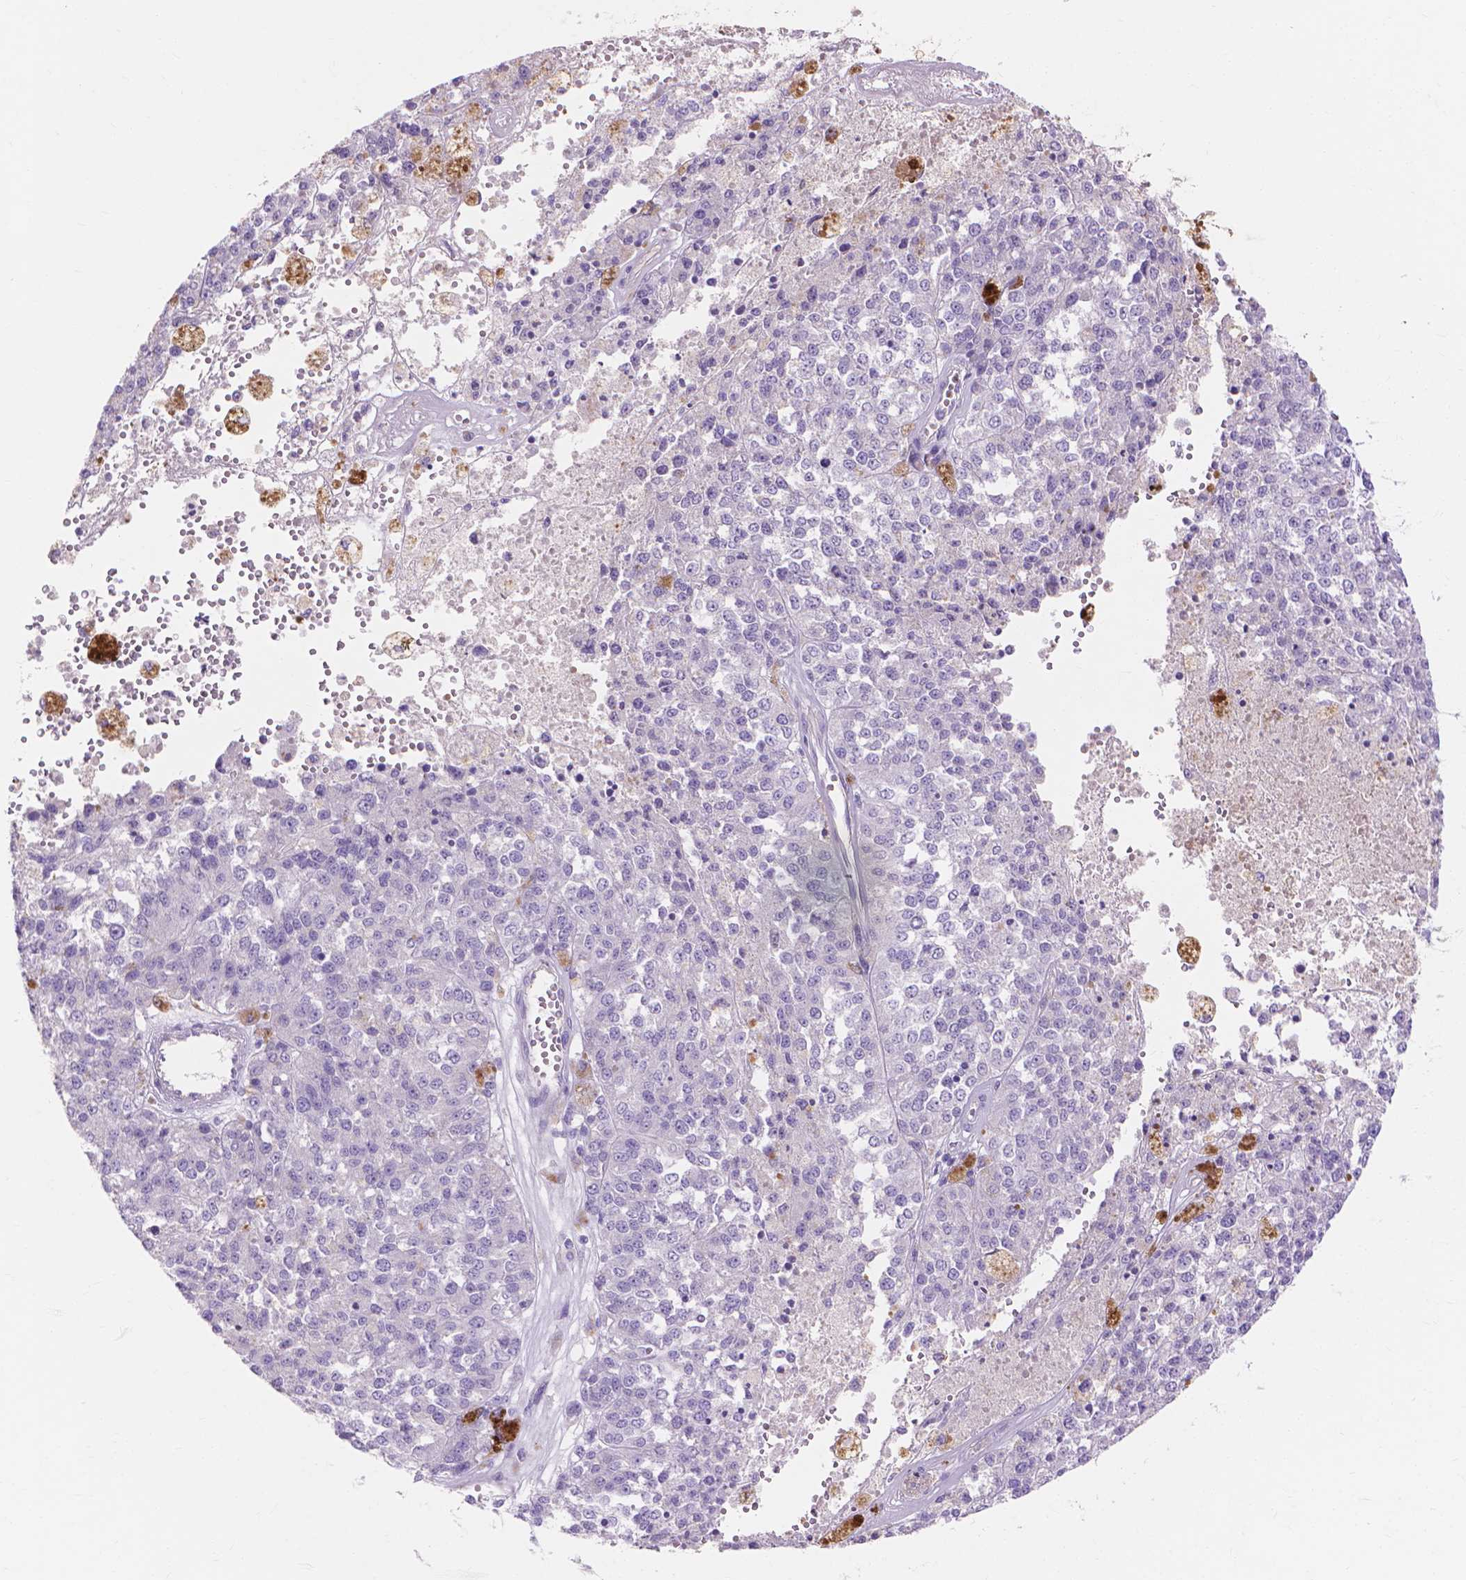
{"staining": {"intensity": "negative", "quantity": "none", "location": "none"}, "tissue": "melanoma", "cell_type": "Tumor cells", "image_type": "cancer", "snomed": [{"axis": "morphology", "description": "Malignant melanoma, Metastatic site"}, {"axis": "topography", "description": "Lymph node"}], "caption": "This histopathology image is of melanoma stained with immunohistochemistry (IHC) to label a protein in brown with the nuclei are counter-stained blue. There is no staining in tumor cells.", "gene": "MBLAC1", "patient": {"sex": "female", "age": 64}}